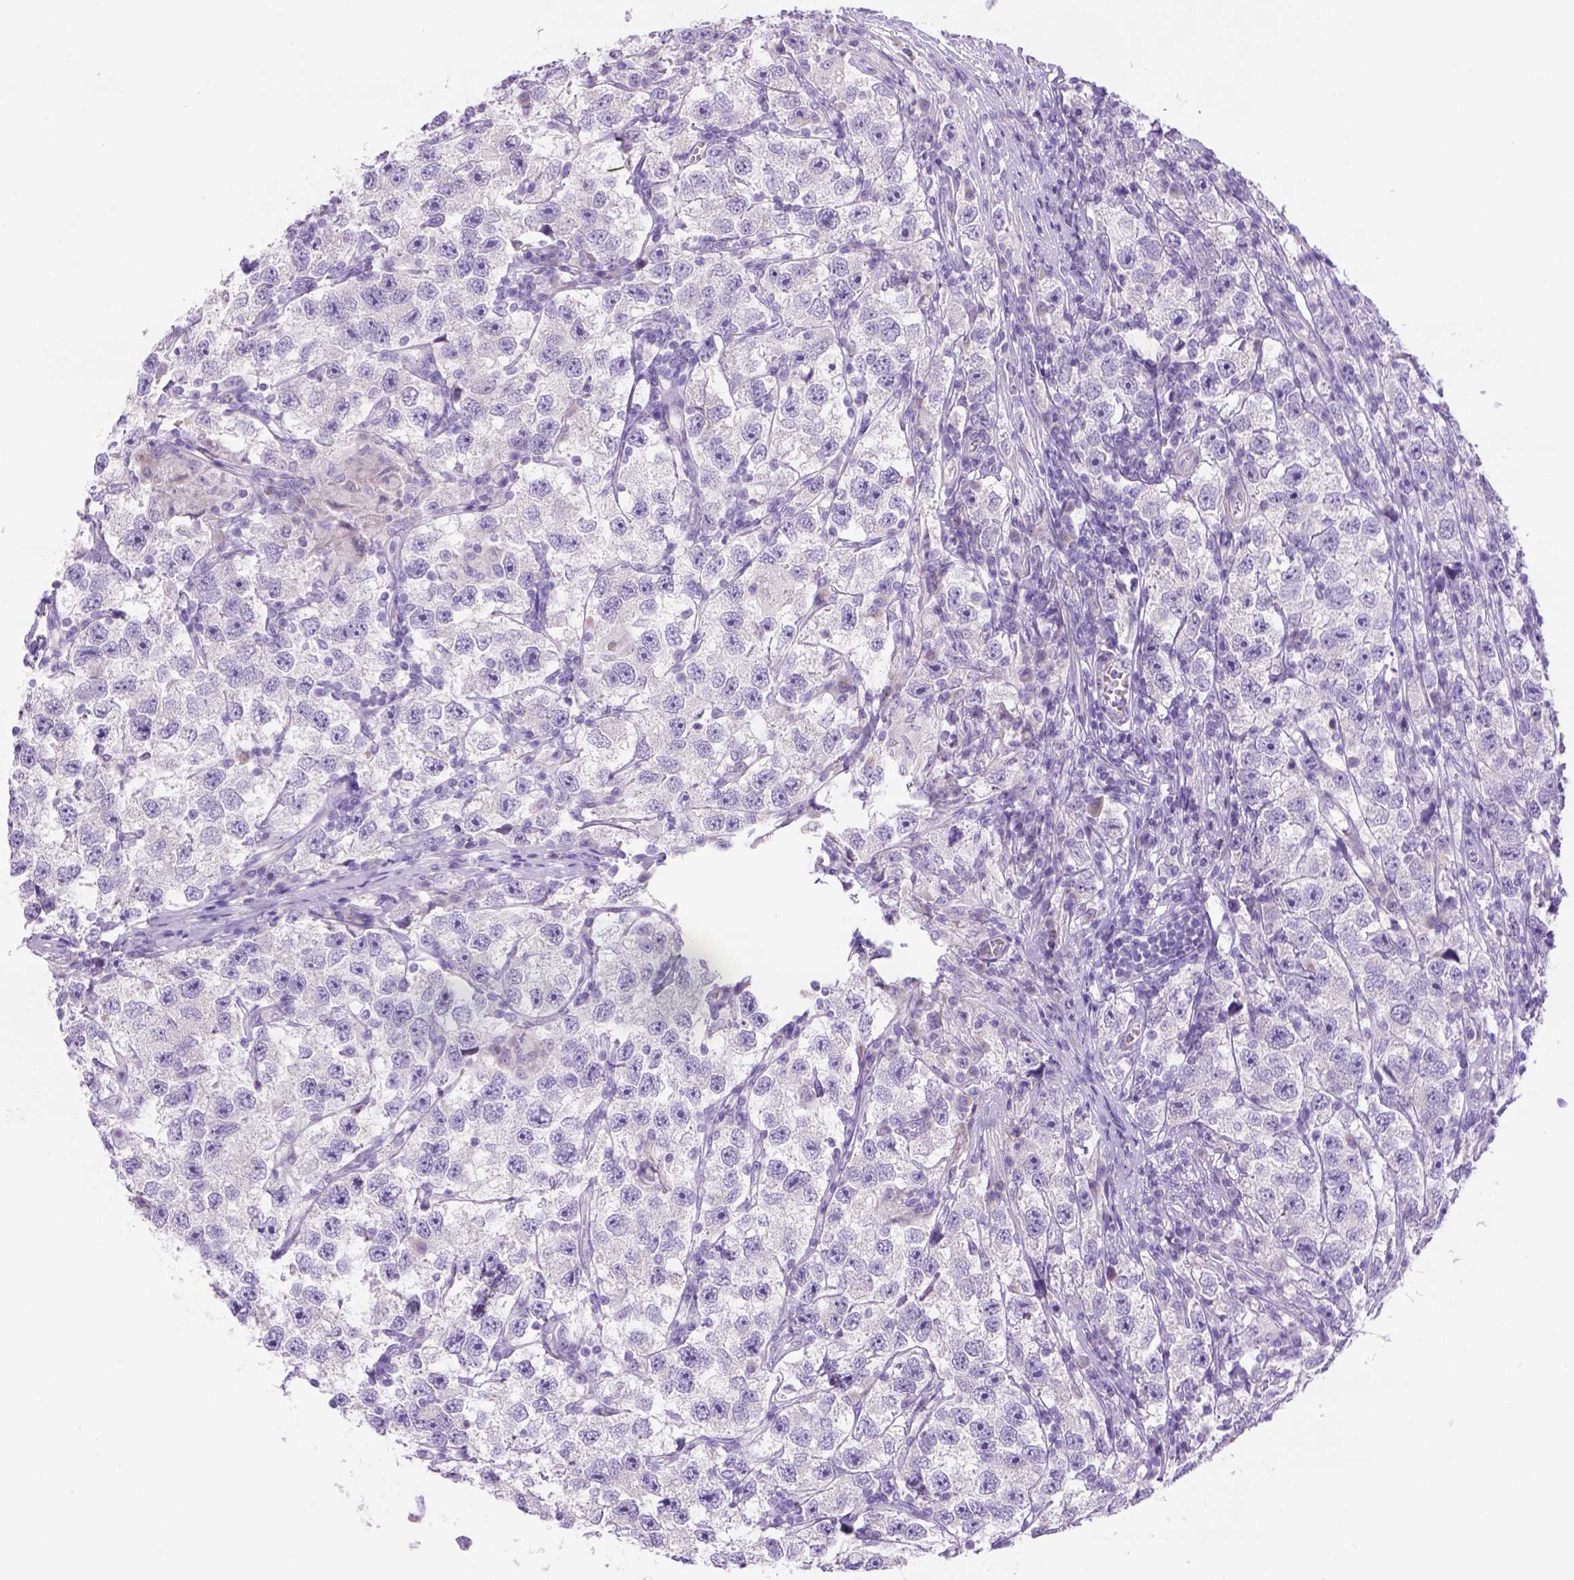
{"staining": {"intensity": "negative", "quantity": "none", "location": "none"}, "tissue": "testis cancer", "cell_type": "Tumor cells", "image_type": "cancer", "snomed": [{"axis": "morphology", "description": "Seminoma, NOS"}, {"axis": "topography", "description": "Testis"}], "caption": "The histopathology image demonstrates no staining of tumor cells in seminoma (testis).", "gene": "DNAH11", "patient": {"sex": "male", "age": 26}}